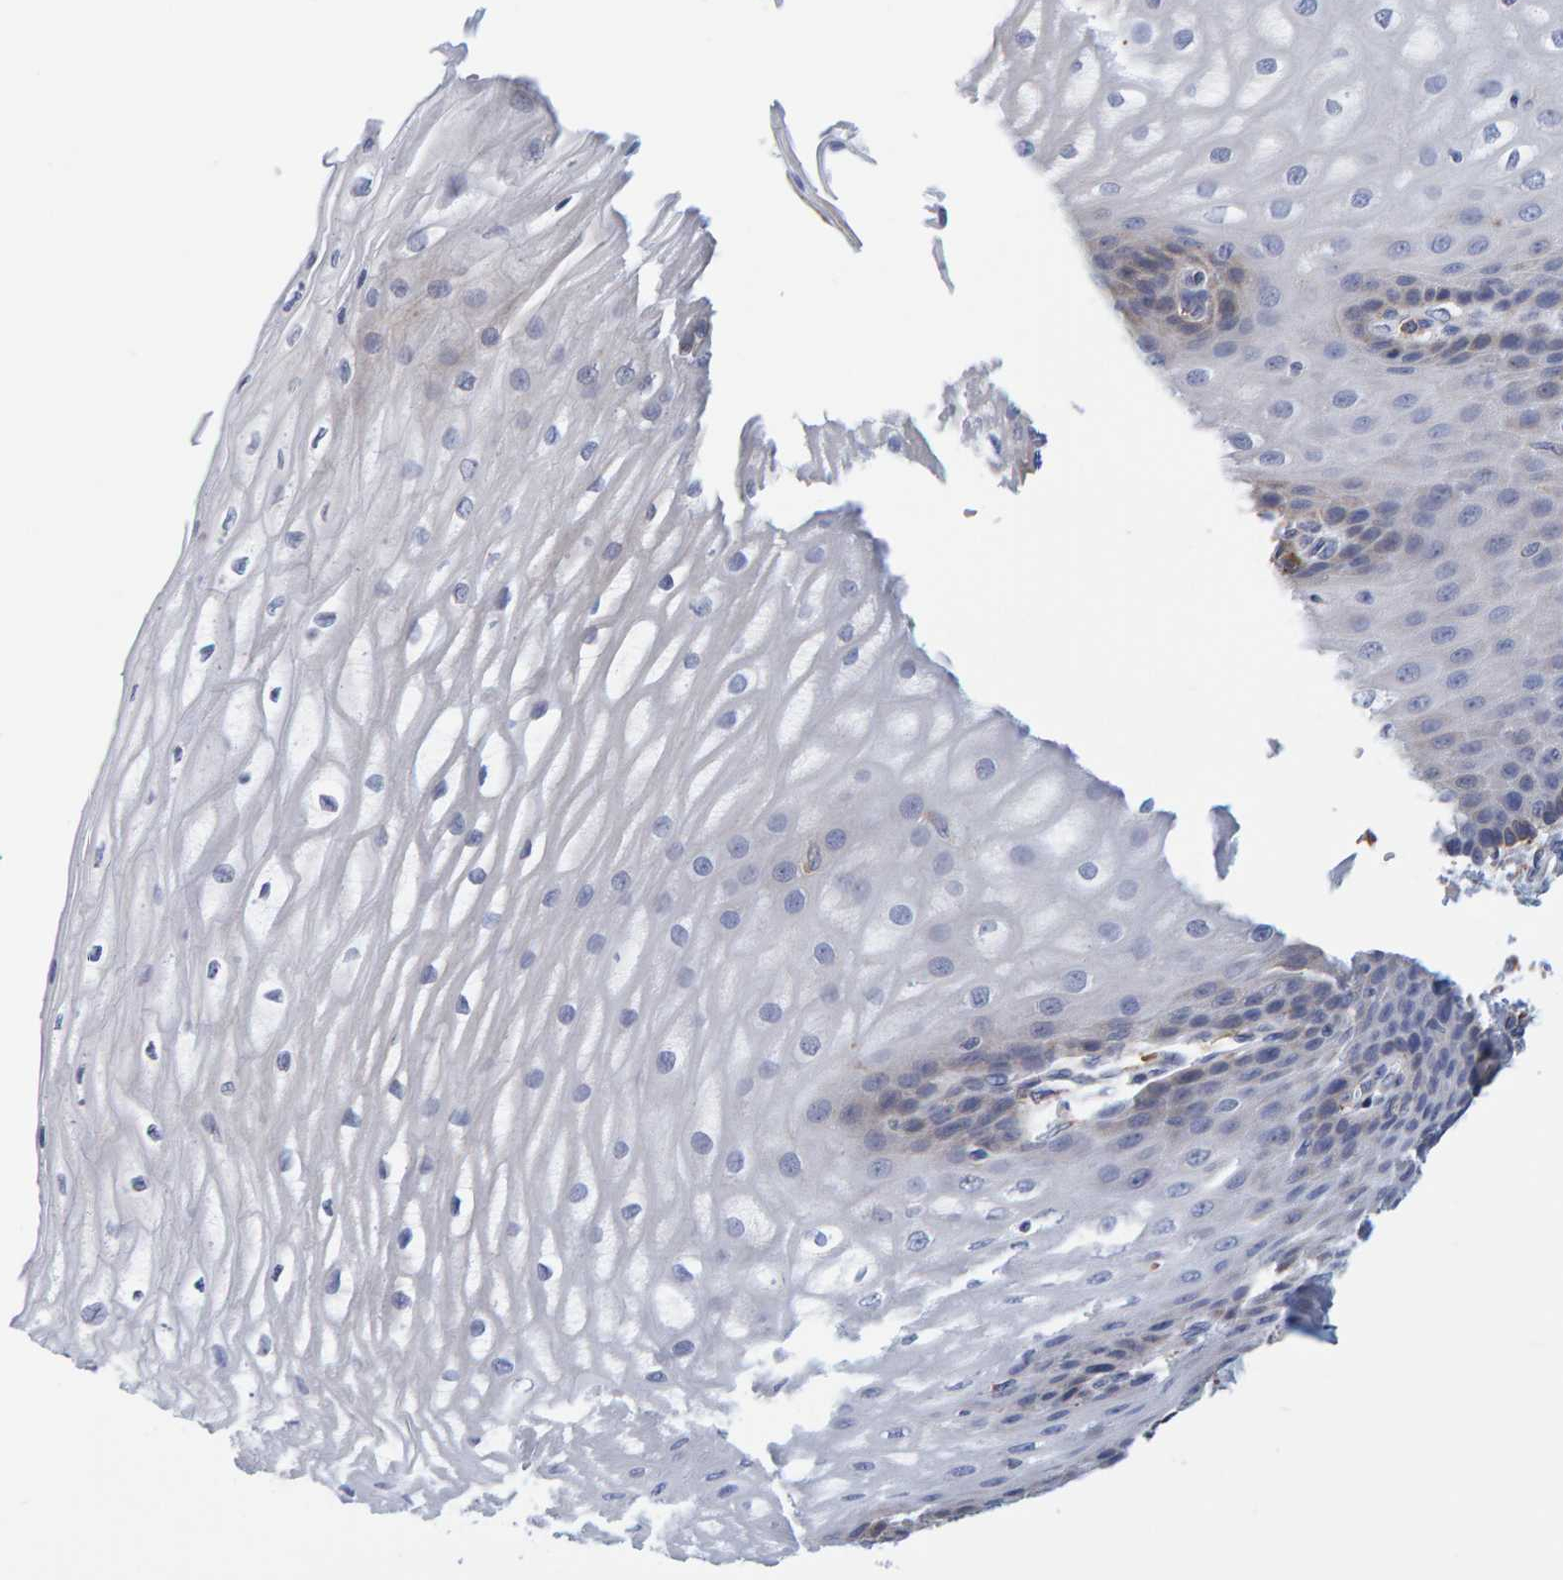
{"staining": {"intensity": "negative", "quantity": "none", "location": "none"}, "tissue": "esophagus", "cell_type": "Squamous epithelial cells", "image_type": "normal", "snomed": [{"axis": "morphology", "description": "Normal tissue, NOS"}, {"axis": "topography", "description": "Esophagus"}], "caption": "The image exhibits no staining of squamous epithelial cells in normal esophagus.", "gene": "SGPL1", "patient": {"sex": "male", "age": 54}}